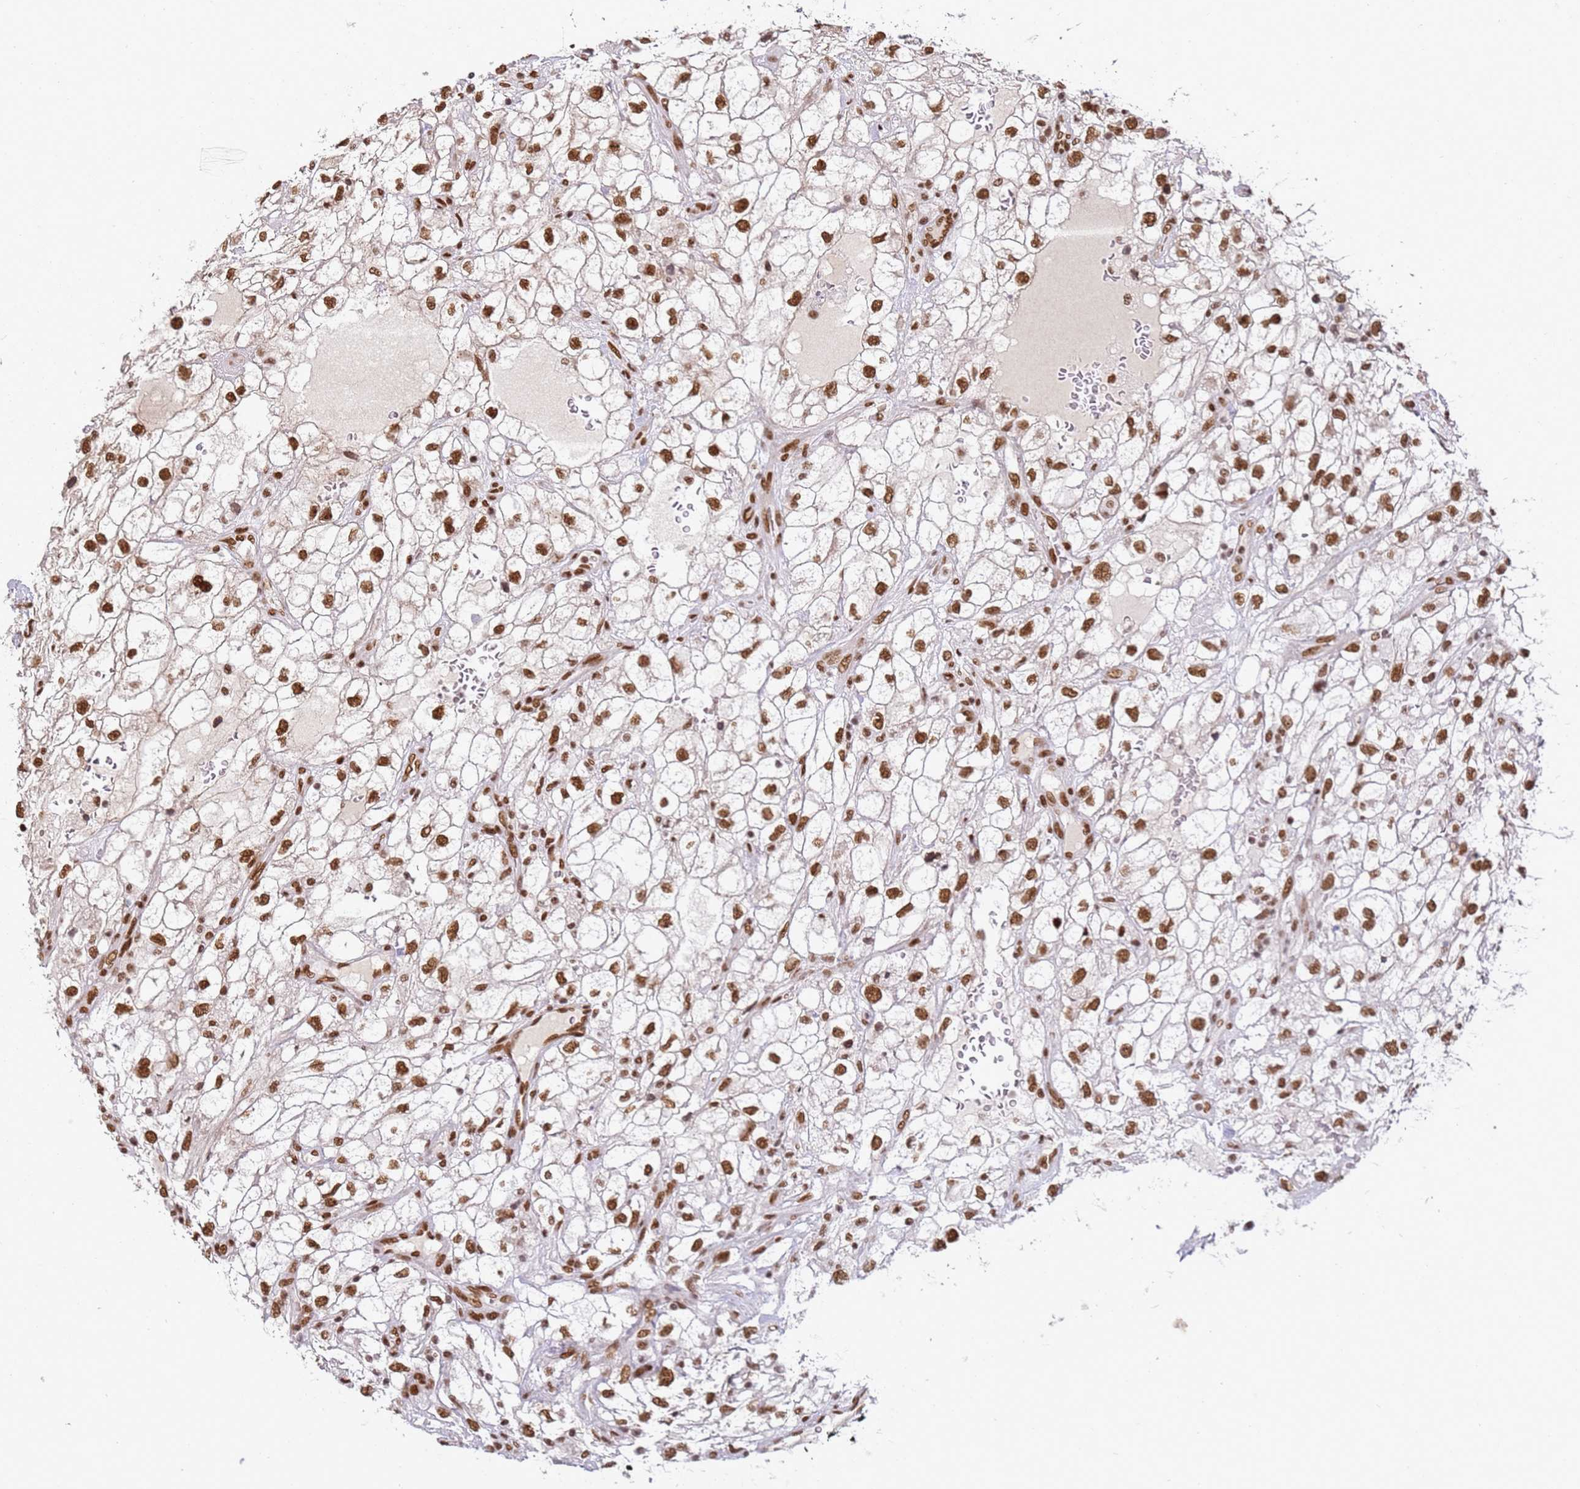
{"staining": {"intensity": "moderate", "quantity": ">75%", "location": "nuclear"}, "tissue": "renal cancer", "cell_type": "Tumor cells", "image_type": "cancer", "snomed": [{"axis": "morphology", "description": "Adenocarcinoma, NOS"}, {"axis": "topography", "description": "Kidney"}], "caption": "High-power microscopy captured an immunohistochemistry image of adenocarcinoma (renal), revealing moderate nuclear expression in approximately >75% of tumor cells.", "gene": "TENT4A", "patient": {"sex": "male", "age": 59}}